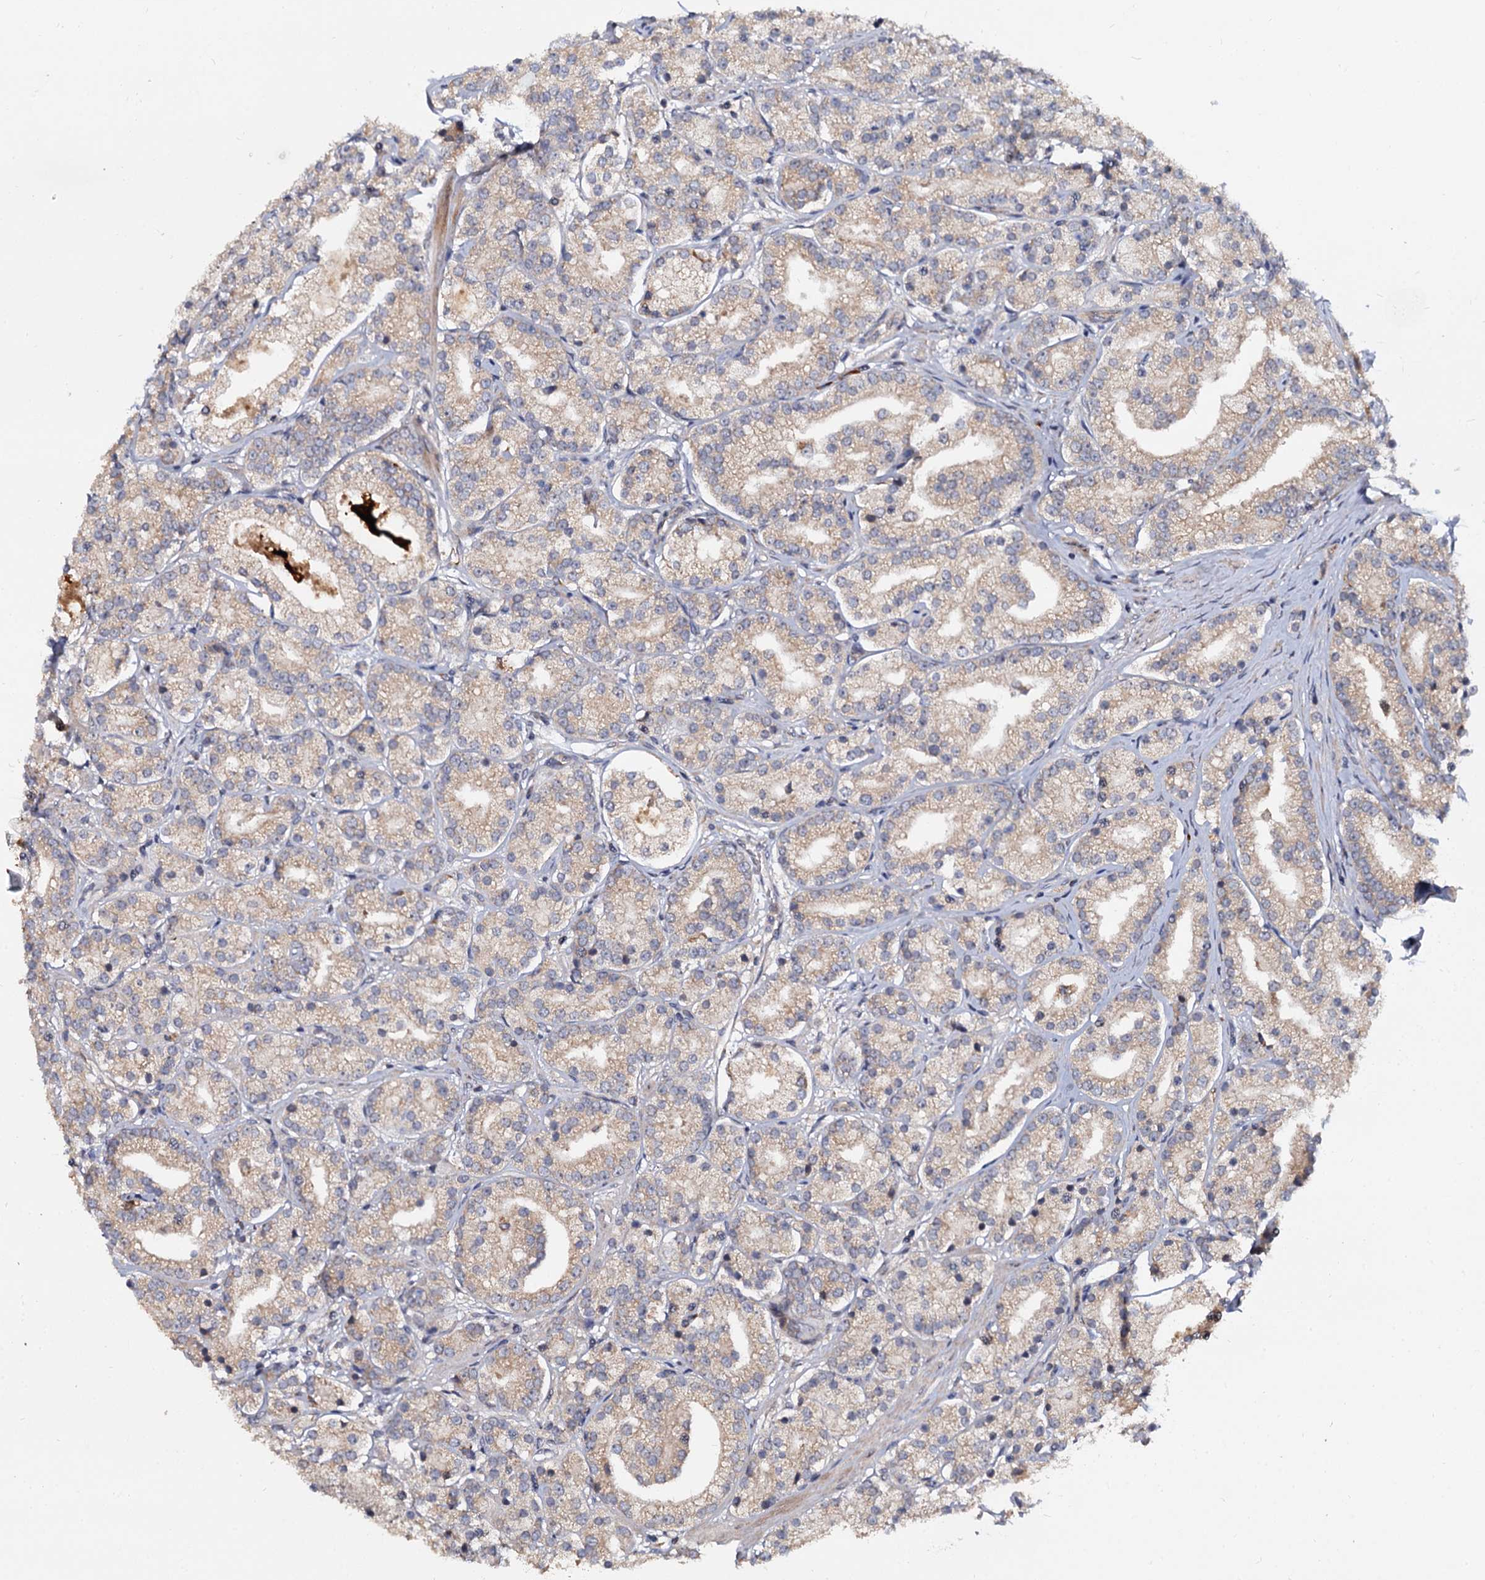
{"staining": {"intensity": "weak", "quantity": ">75%", "location": "cytoplasmic/membranous"}, "tissue": "prostate cancer", "cell_type": "Tumor cells", "image_type": "cancer", "snomed": [{"axis": "morphology", "description": "Adenocarcinoma, High grade"}, {"axis": "topography", "description": "Prostate"}], "caption": "Immunohistochemical staining of prostate cancer displays weak cytoplasmic/membranous protein staining in approximately >75% of tumor cells.", "gene": "WWC3", "patient": {"sex": "male", "age": 69}}